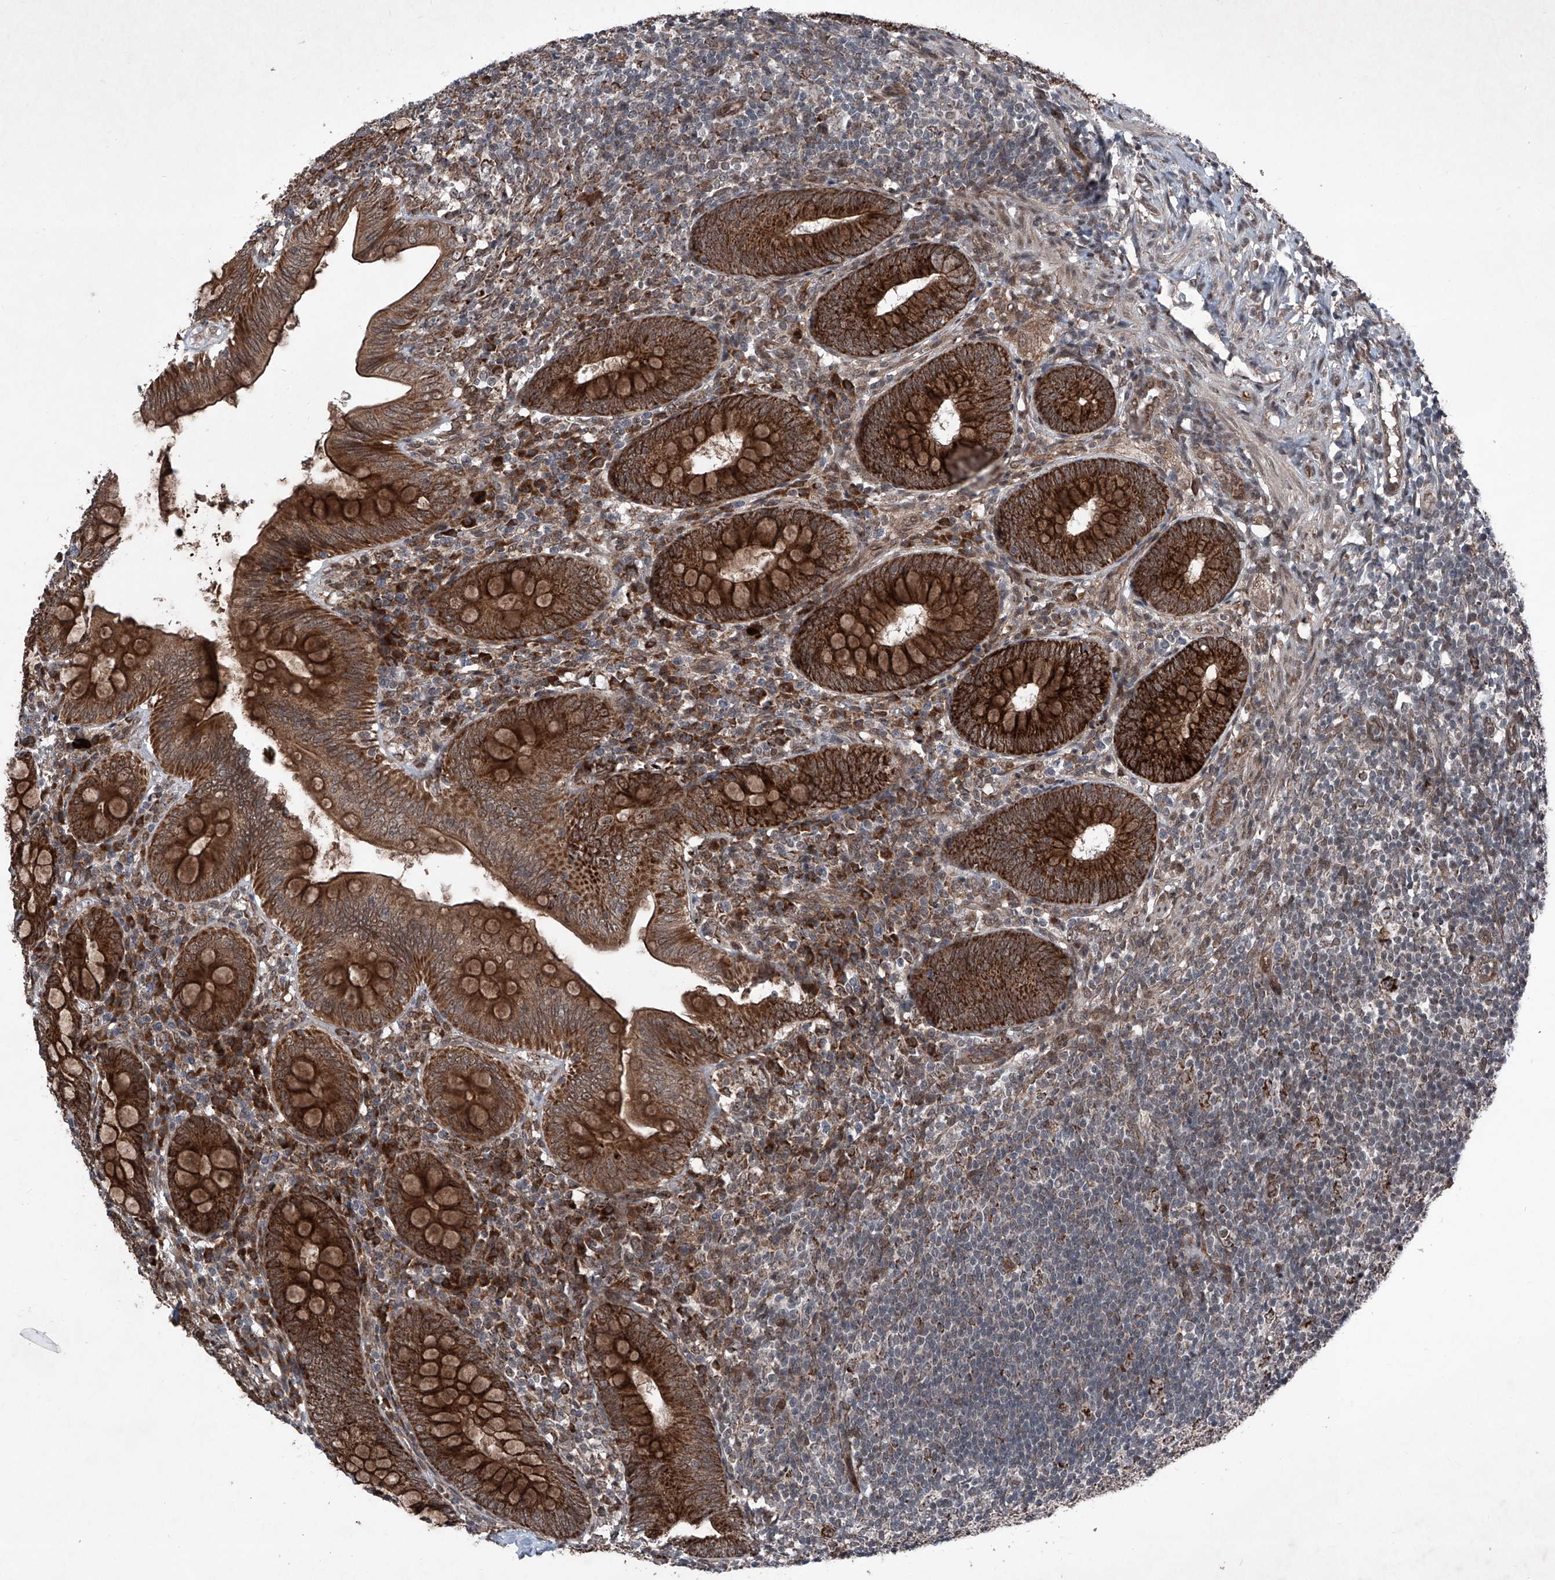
{"staining": {"intensity": "strong", "quantity": ">75%", "location": "cytoplasmic/membranous"}, "tissue": "appendix", "cell_type": "Glandular cells", "image_type": "normal", "snomed": [{"axis": "morphology", "description": "Normal tissue, NOS"}, {"axis": "topography", "description": "Appendix"}], "caption": "Human appendix stained for a protein (brown) exhibits strong cytoplasmic/membranous positive expression in about >75% of glandular cells.", "gene": "COA7", "patient": {"sex": "male", "age": 14}}